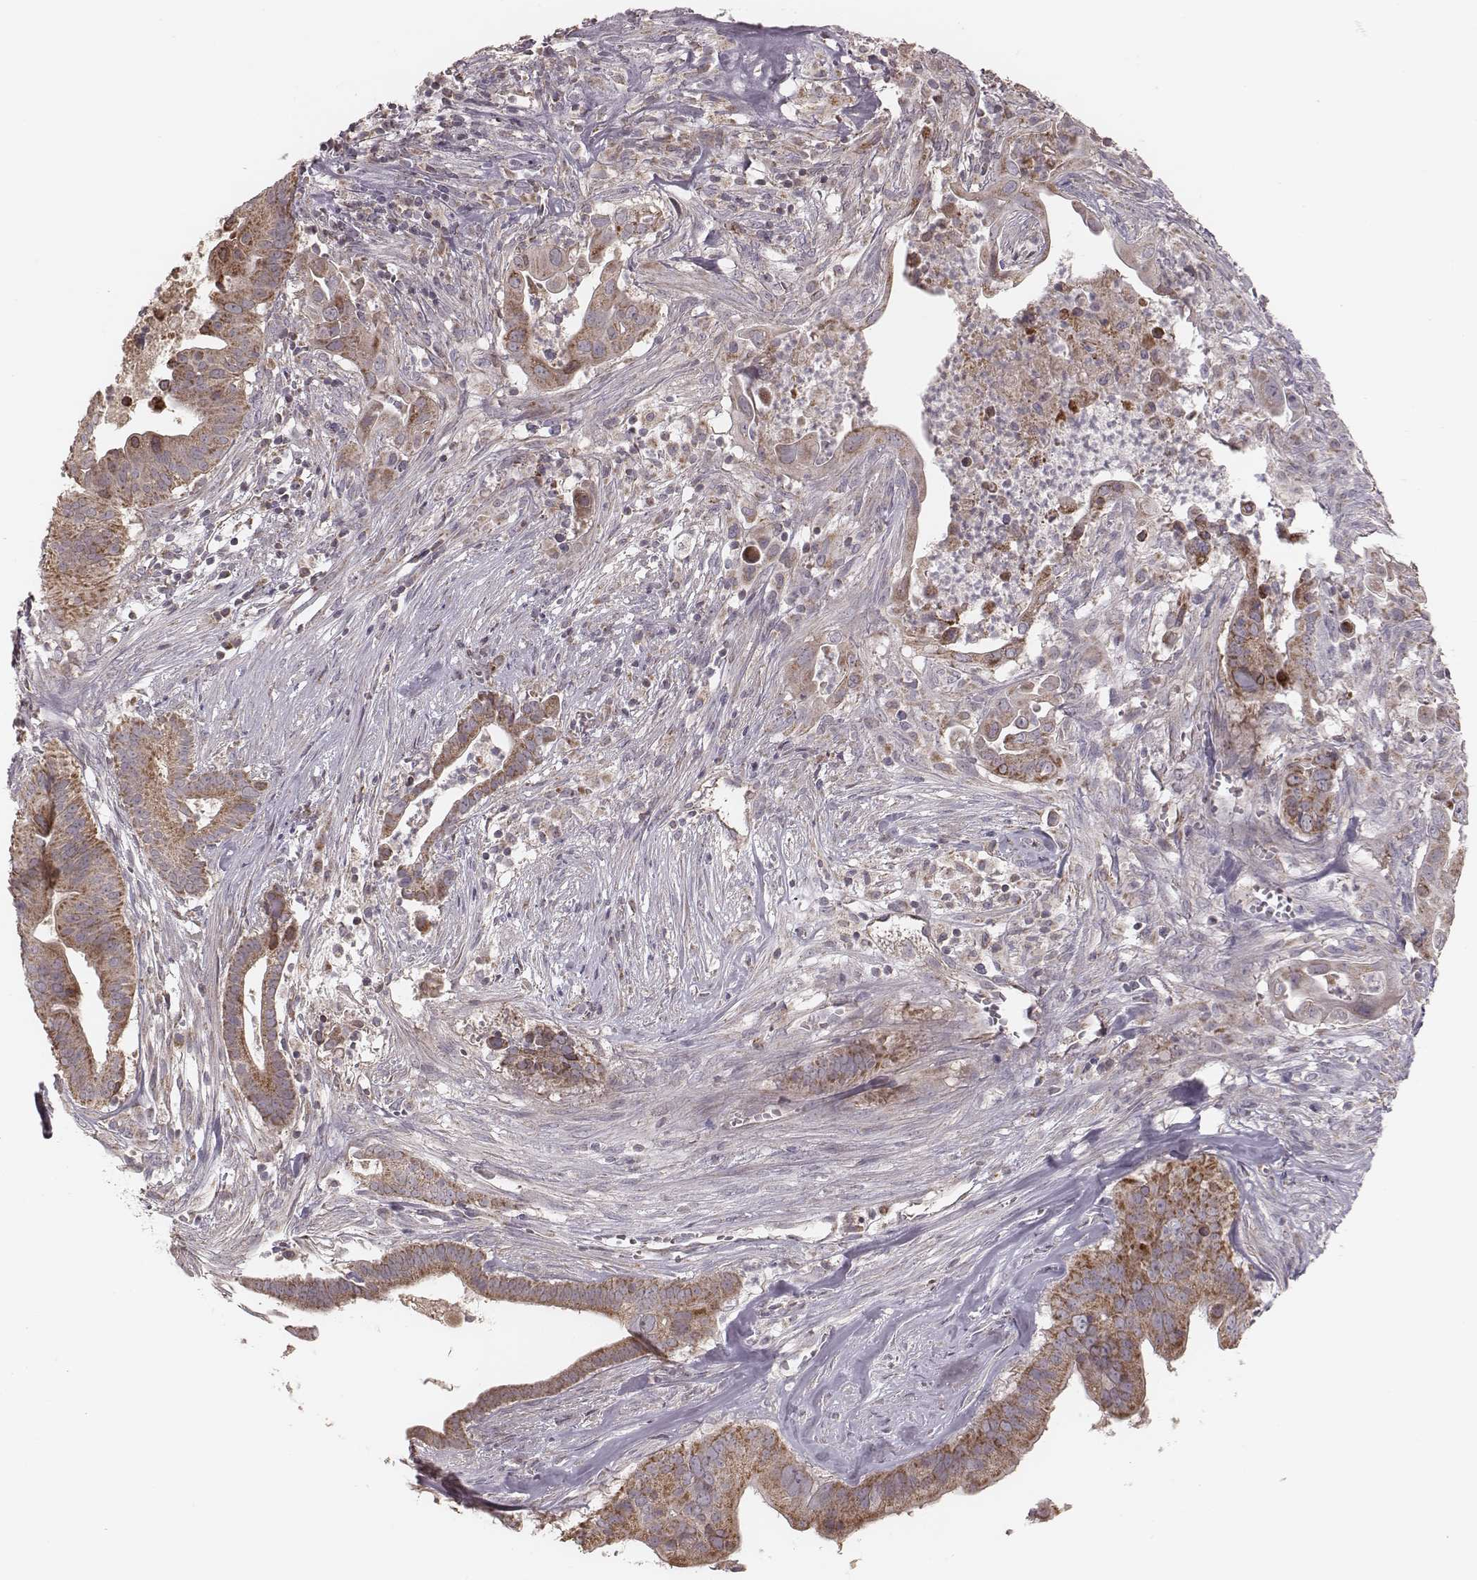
{"staining": {"intensity": "moderate", "quantity": ">75%", "location": "cytoplasmic/membranous"}, "tissue": "pancreatic cancer", "cell_type": "Tumor cells", "image_type": "cancer", "snomed": [{"axis": "morphology", "description": "Adenocarcinoma, NOS"}, {"axis": "topography", "description": "Pancreas"}], "caption": "Pancreatic cancer was stained to show a protein in brown. There is medium levels of moderate cytoplasmic/membranous staining in about >75% of tumor cells.", "gene": "MRPS27", "patient": {"sex": "male", "age": 61}}